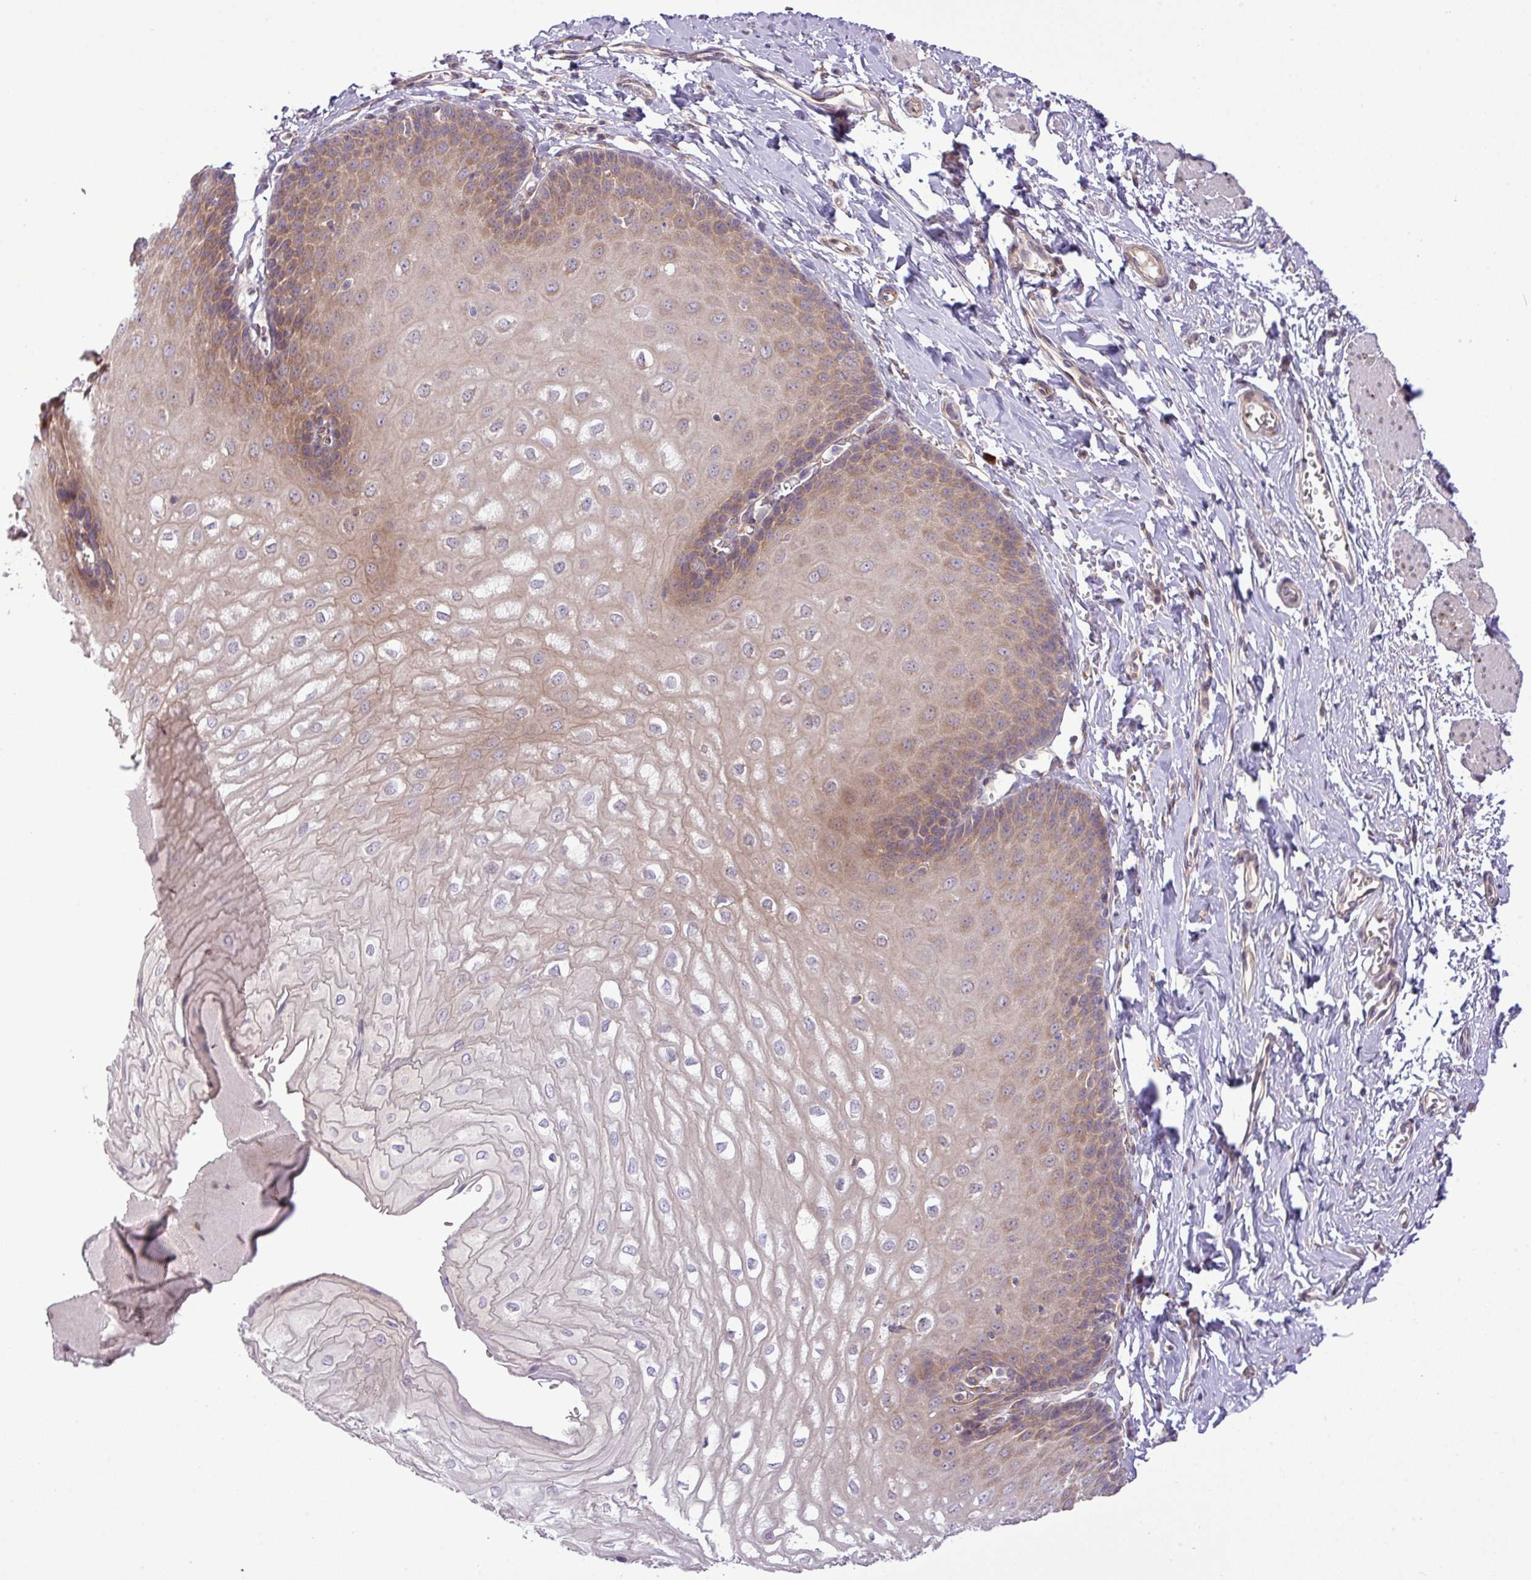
{"staining": {"intensity": "moderate", "quantity": "25%-75%", "location": "cytoplasmic/membranous"}, "tissue": "esophagus", "cell_type": "Squamous epithelial cells", "image_type": "normal", "snomed": [{"axis": "morphology", "description": "Normal tissue, NOS"}, {"axis": "topography", "description": "Esophagus"}], "caption": "Brown immunohistochemical staining in unremarkable esophagus displays moderate cytoplasmic/membranous staining in approximately 25%-75% of squamous epithelial cells. Using DAB (brown) and hematoxylin (blue) stains, captured at high magnification using brightfield microscopy.", "gene": "FAM222B", "patient": {"sex": "male", "age": 70}}